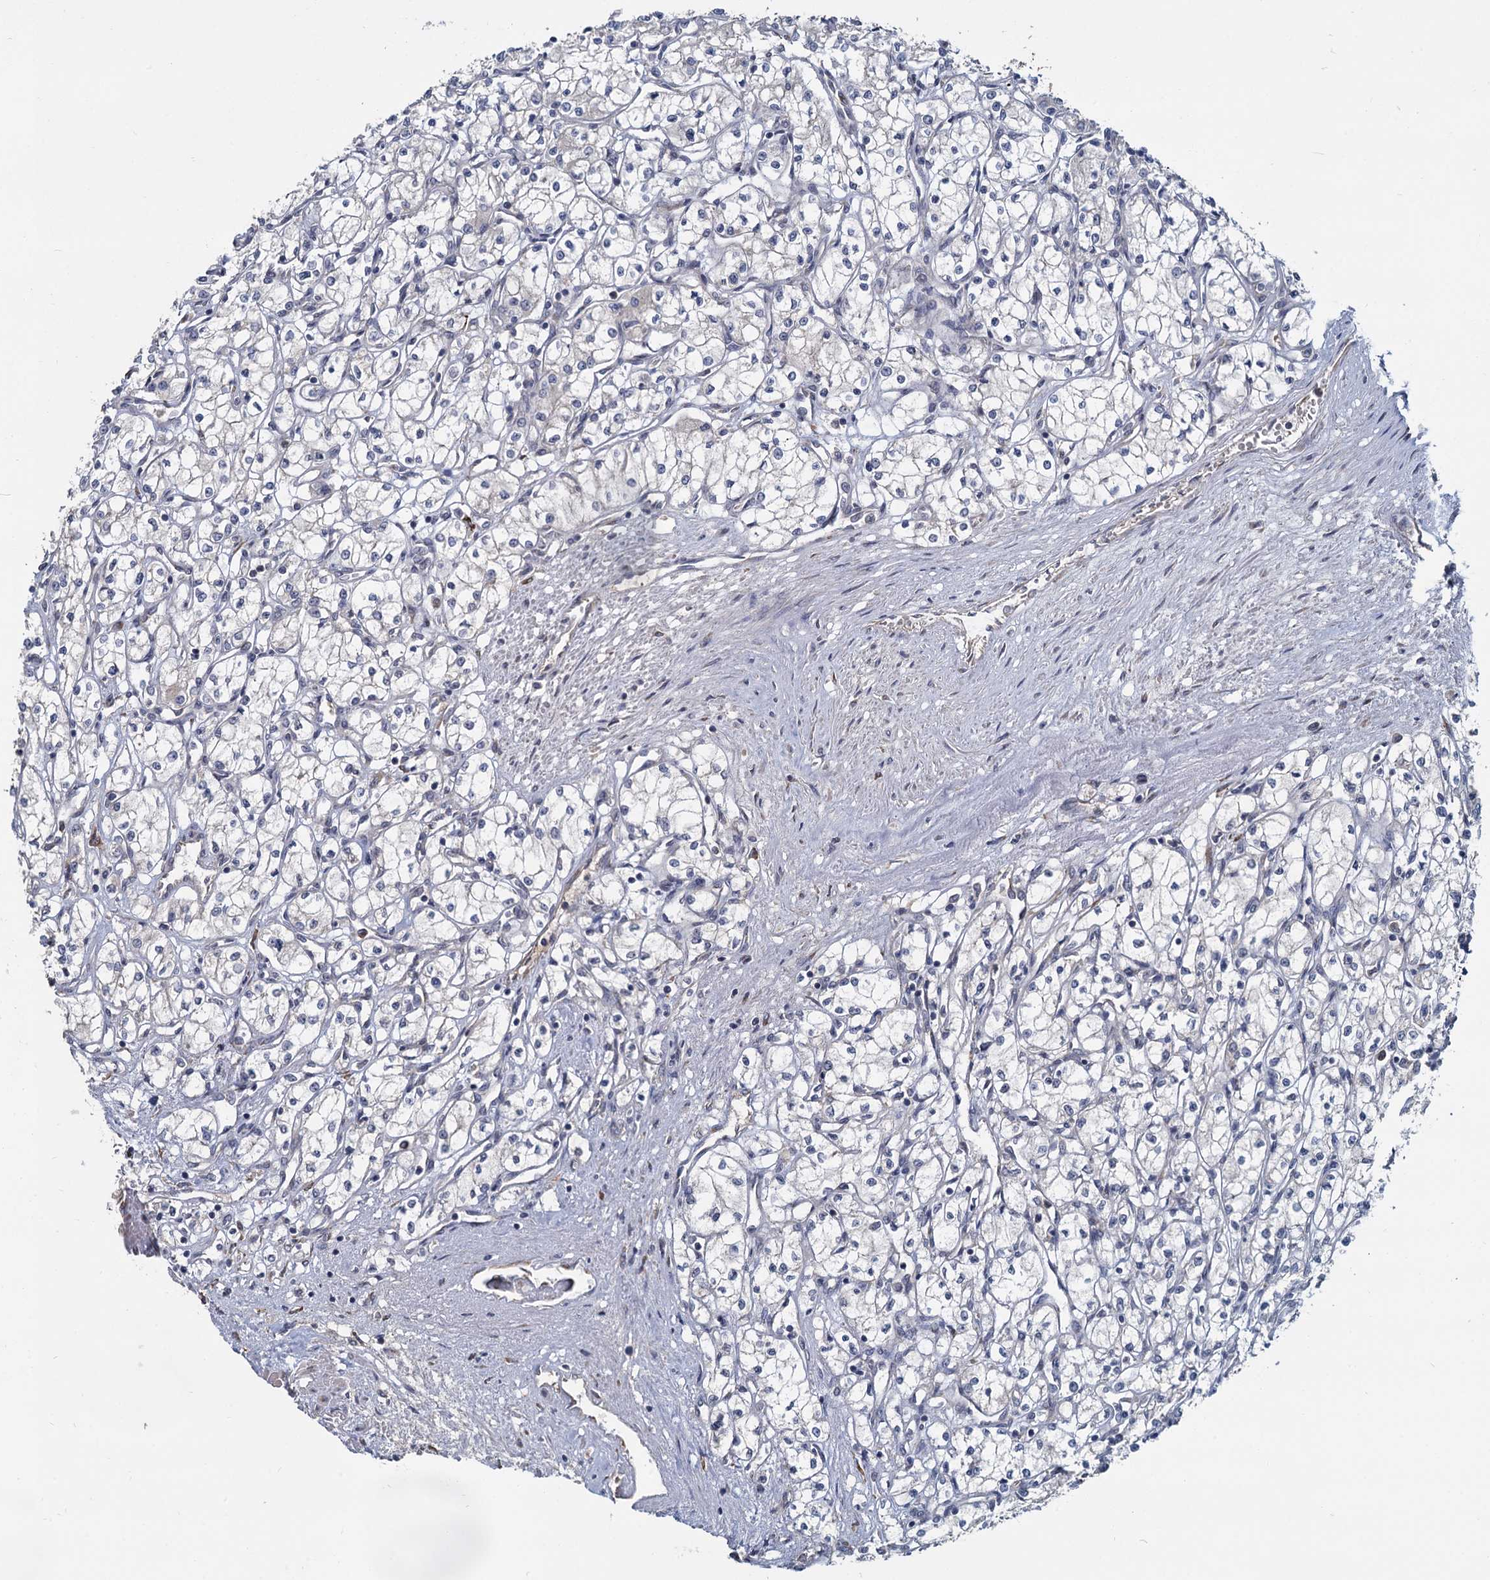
{"staining": {"intensity": "negative", "quantity": "none", "location": "none"}, "tissue": "renal cancer", "cell_type": "Tumor cells", "image_type": "cancer", "snomed": [{"axis": "morphology", "description": "Adenocarcinoma, NOS"}, {"axis": "topography", "description": "Kidney"}], "caption": "DAB (3,3'-diaminobenzidine) immunohistochemical staining of human renal cancer (adenocarcinoma) displays no significant expression in tumor cells. Brightfield microscopy of immunohistochemistry stained with DAB (3,3'-diaminobenzidine) (brown) and hematoxylin (blue), captured at high magnification.", "gene": "LRRC51", "patient": {"sex": "male", "age": 59}}